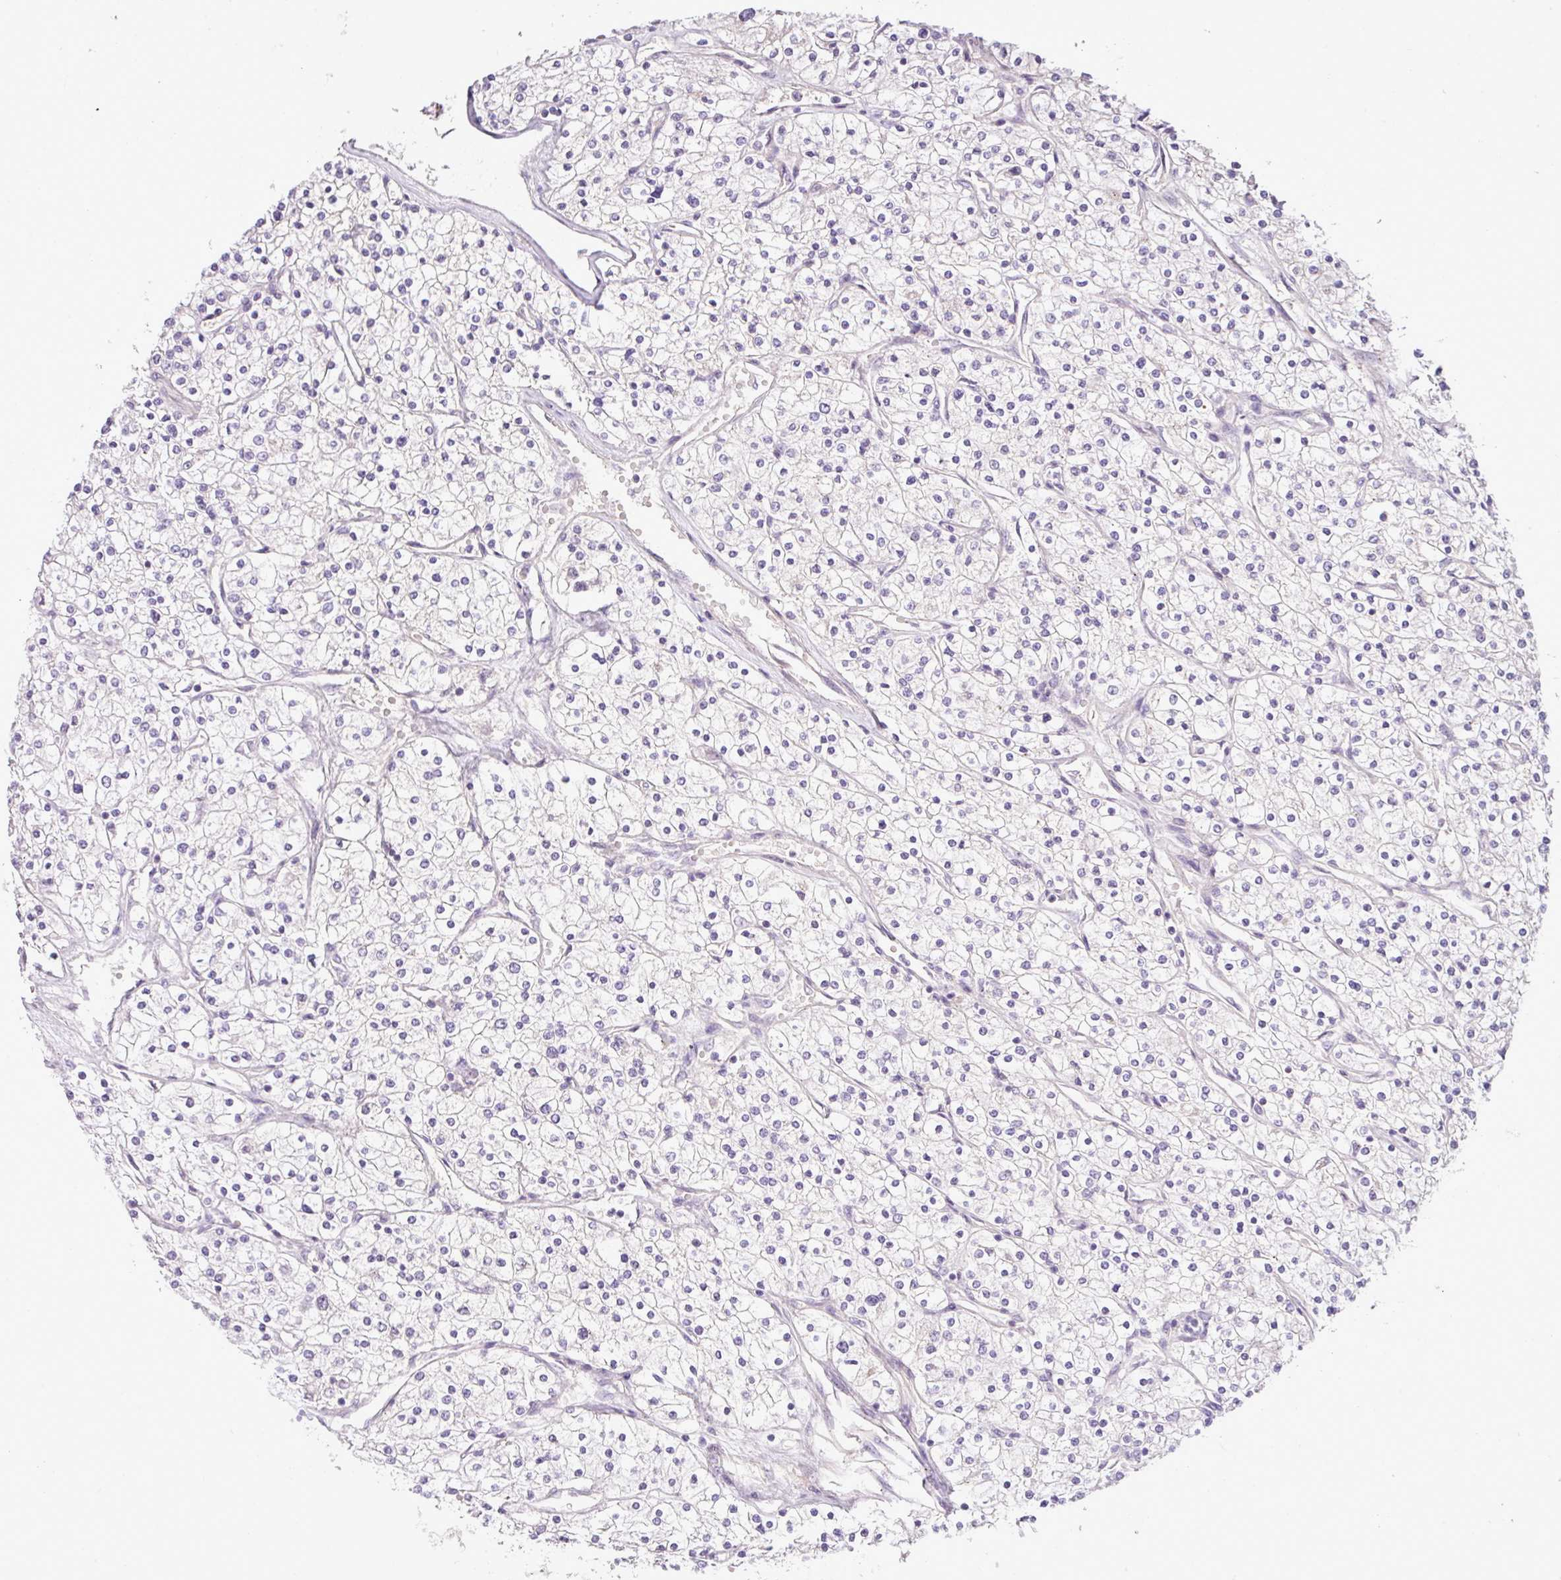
{"staining": {"intensity": "negative", "quantity": "none", "location": "none"}, "tissue": "renal cancer", "cell_type": "Tumor cells", "image_type": "cancer", "snomed": [{"axis": "morphology", "description": "Adenocarcinoma, NOS"}, {"axis": "topography", "description": "Kidney"}], "caption": "Tumor cells are negative for brown protein staining in renal cancer (adenocarcinoma).", "gene": "DNAJB13", "patient": {"sex": "male", "age": 80}}